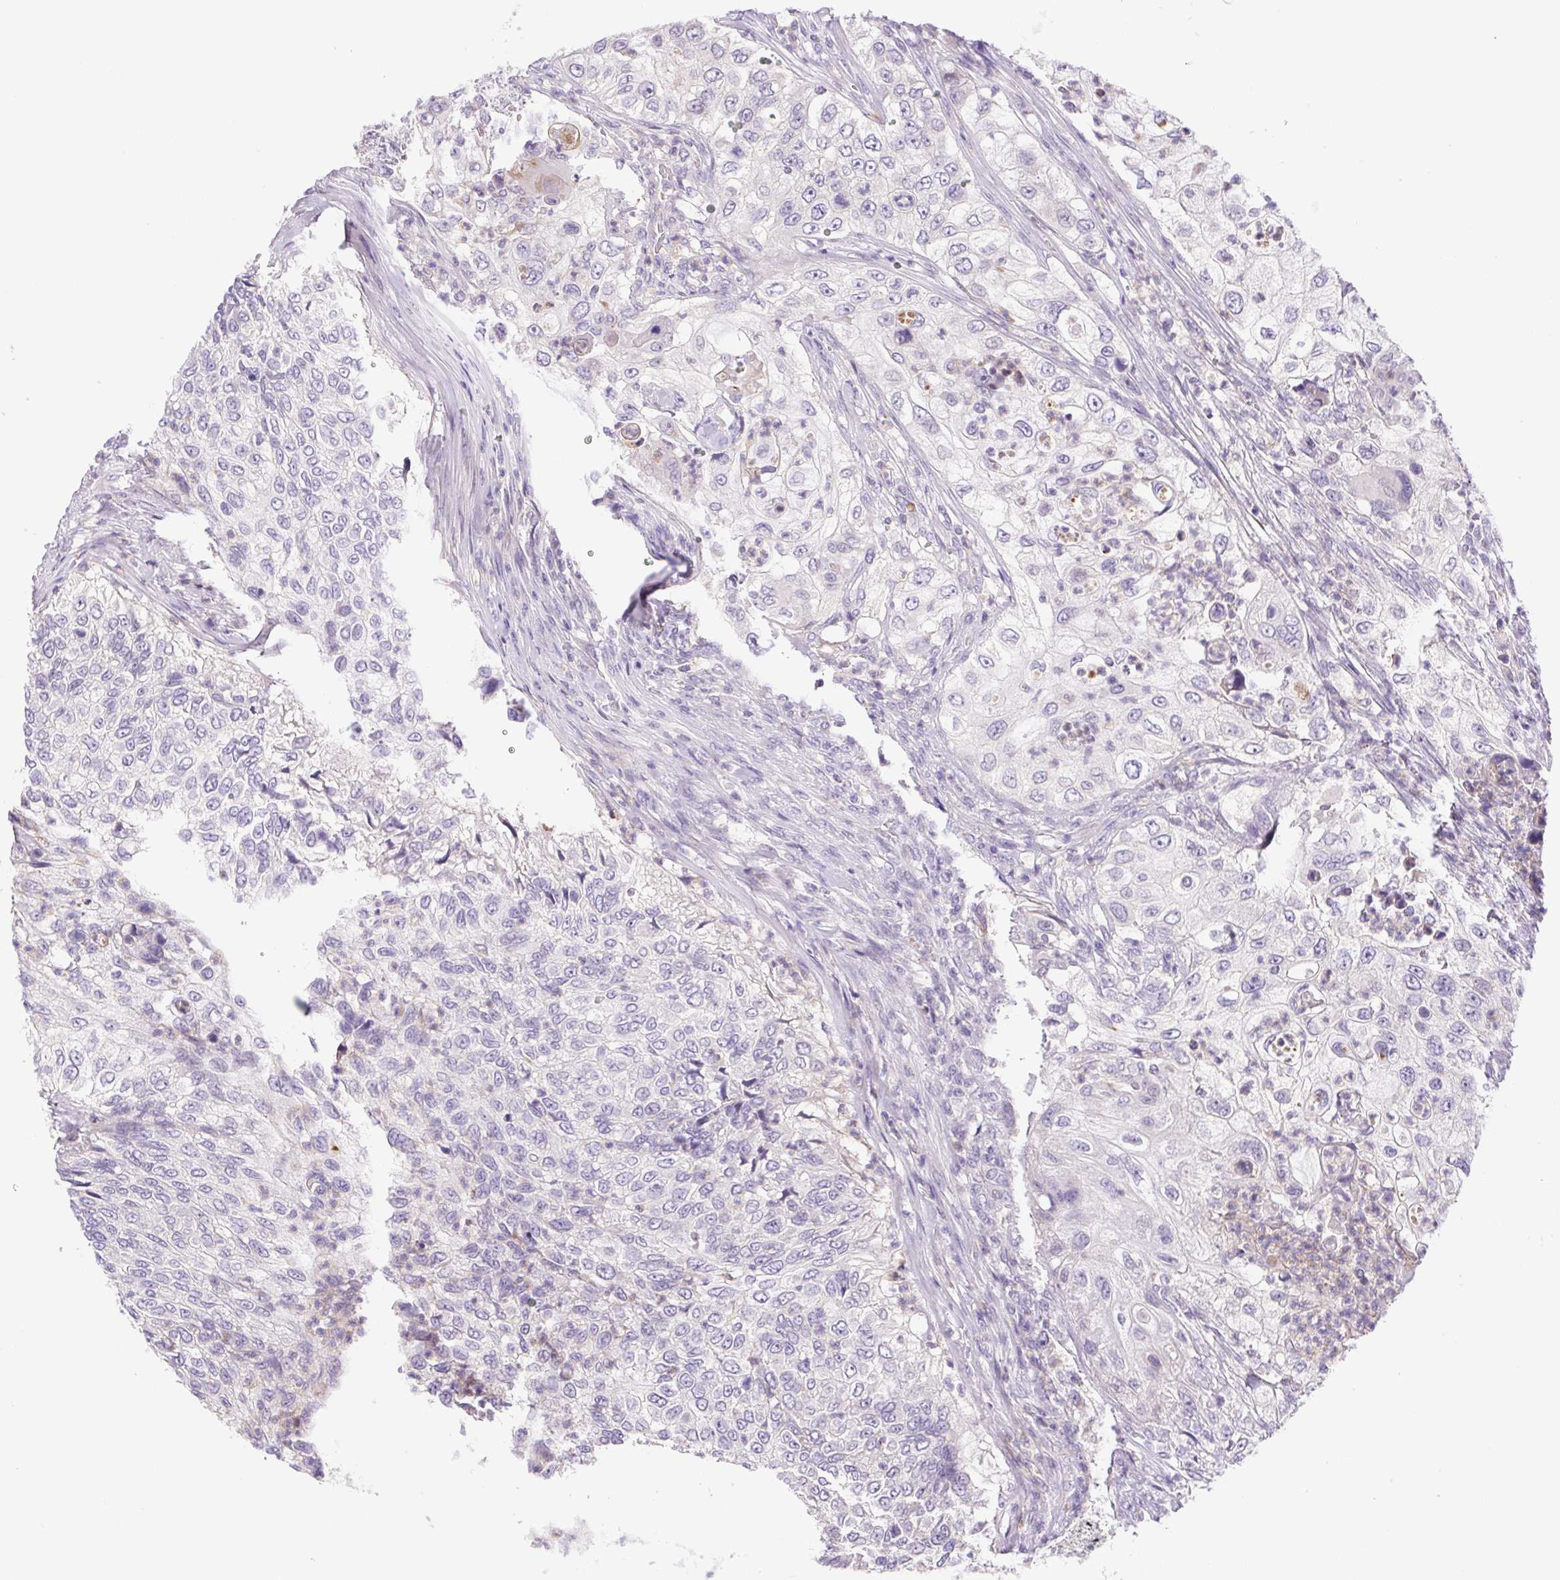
{"staining": {"intensity": "negative", "quantity": "none", "location": "none"}, "tissue": "urothelial cancer", "cell_type": "Tumor cells", "image_type": "cancer", "snomed": [{"axis": "morphology", "description": "Urothelial carcinoma, High grade"}, {"axis": "topography", "description": "Urinary bladder"}], "caption": "Micrograph shows no protein positivity in tumor cells of urothelial cancer tissue. Brightfield microscopy of IHC stained with DAB (3,3'-diaminobenzidine) (brown) and hematoxylin (blue), captured at high magnification.", "gene": "FAM177B", "patient": {"sex": "female", "age": 60}}